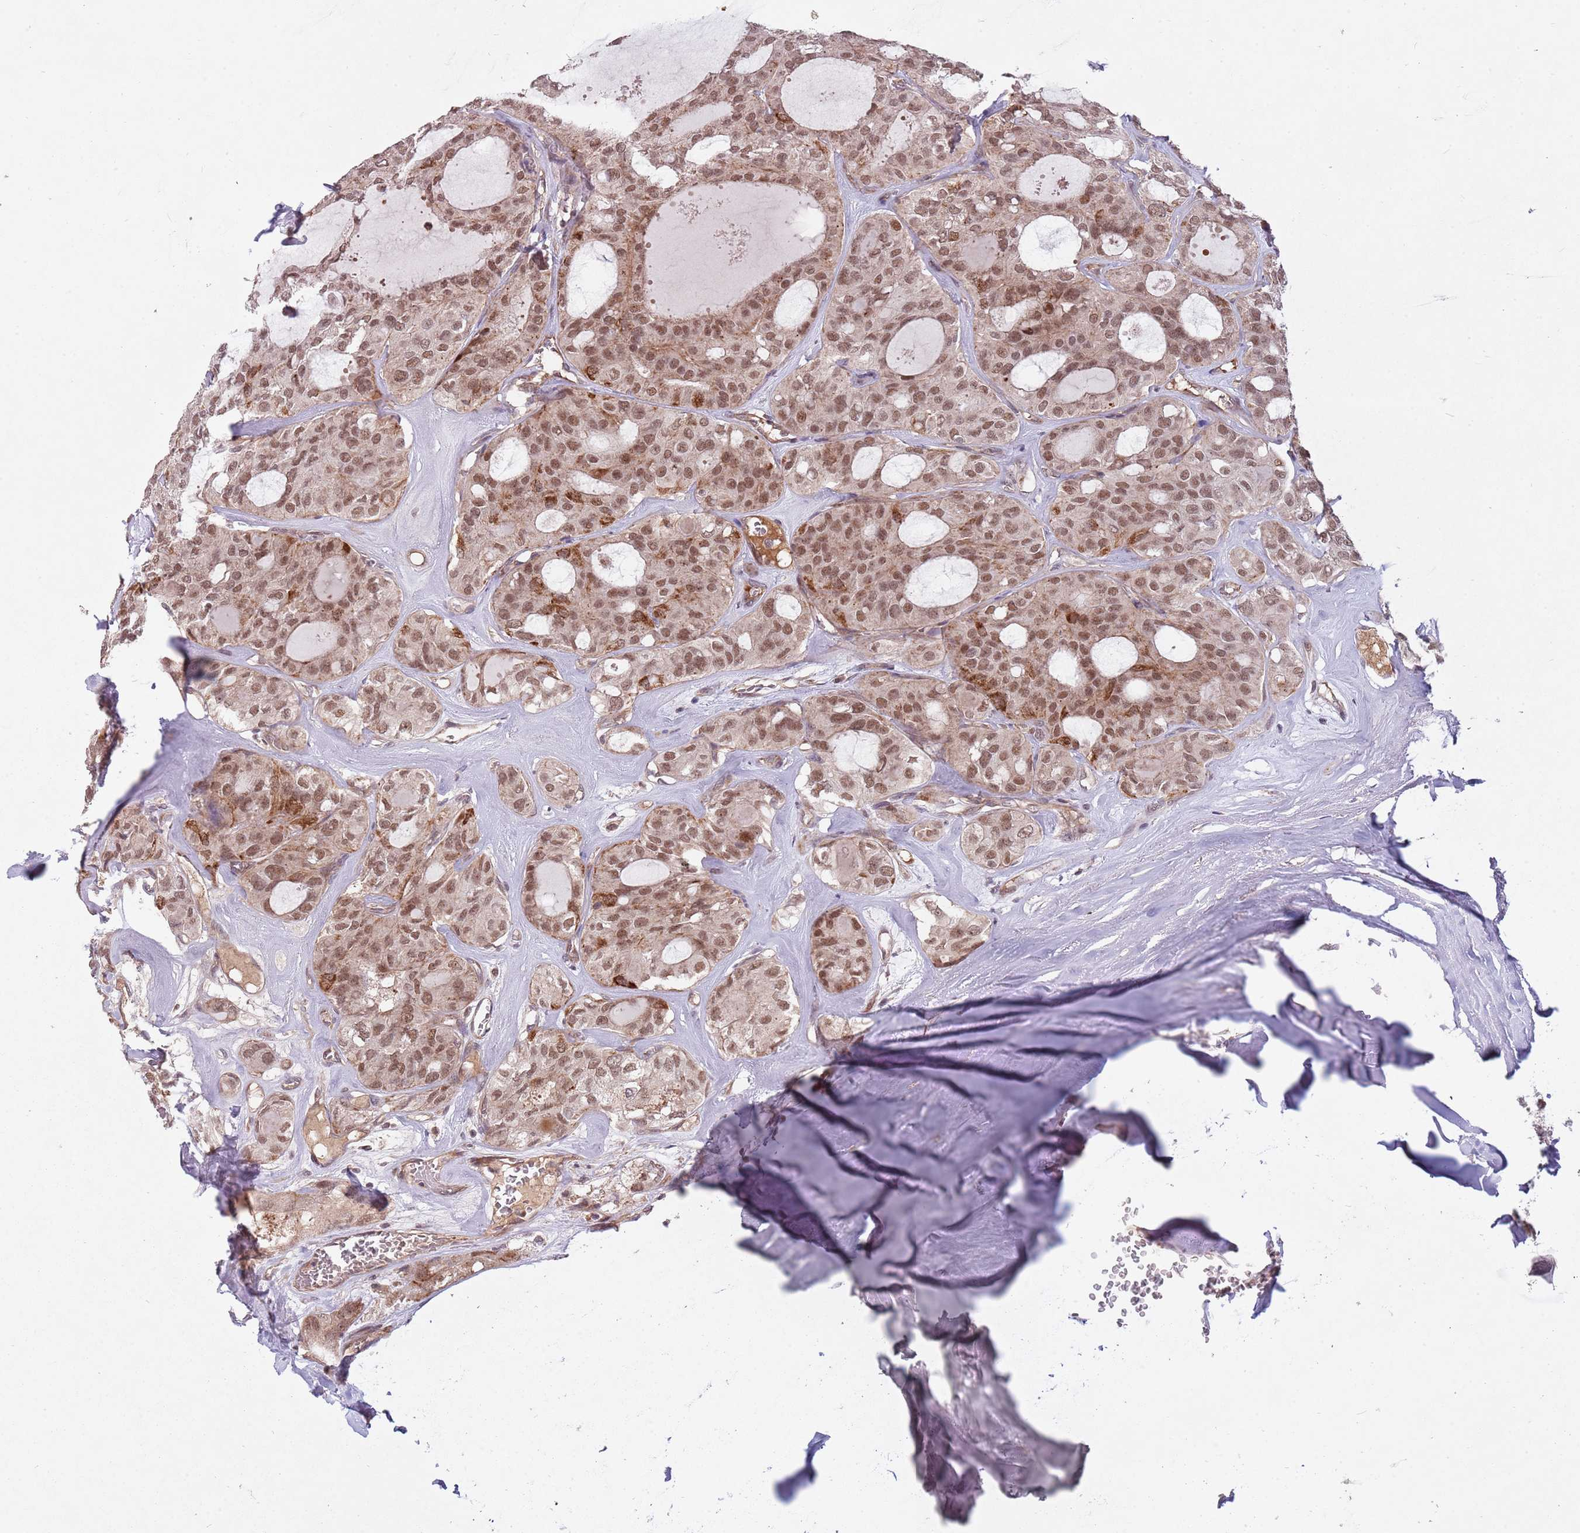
{"staining": {"intensity": "moderate", "quantity": ">75%", "location": "nuclear"}, "tissue": "thyroid cancer", "cell_type": "Tumor cells", "image_type": "cancer", "snomed": [{"axis": "morphology", "description": "Follicular adenoma carcinoma, NOS"}, {"axis": "topography", "description": "Thyroid gland"}], "caption": "Immunohistochemical staining of human follicular adenoma carcinoma (thyroid) shows medium levels of moderate nuclear protein staining in approximately >75% of tumor cells.", "gene": "SUDS3", "patient": {"sex": "male", "age": 75}}